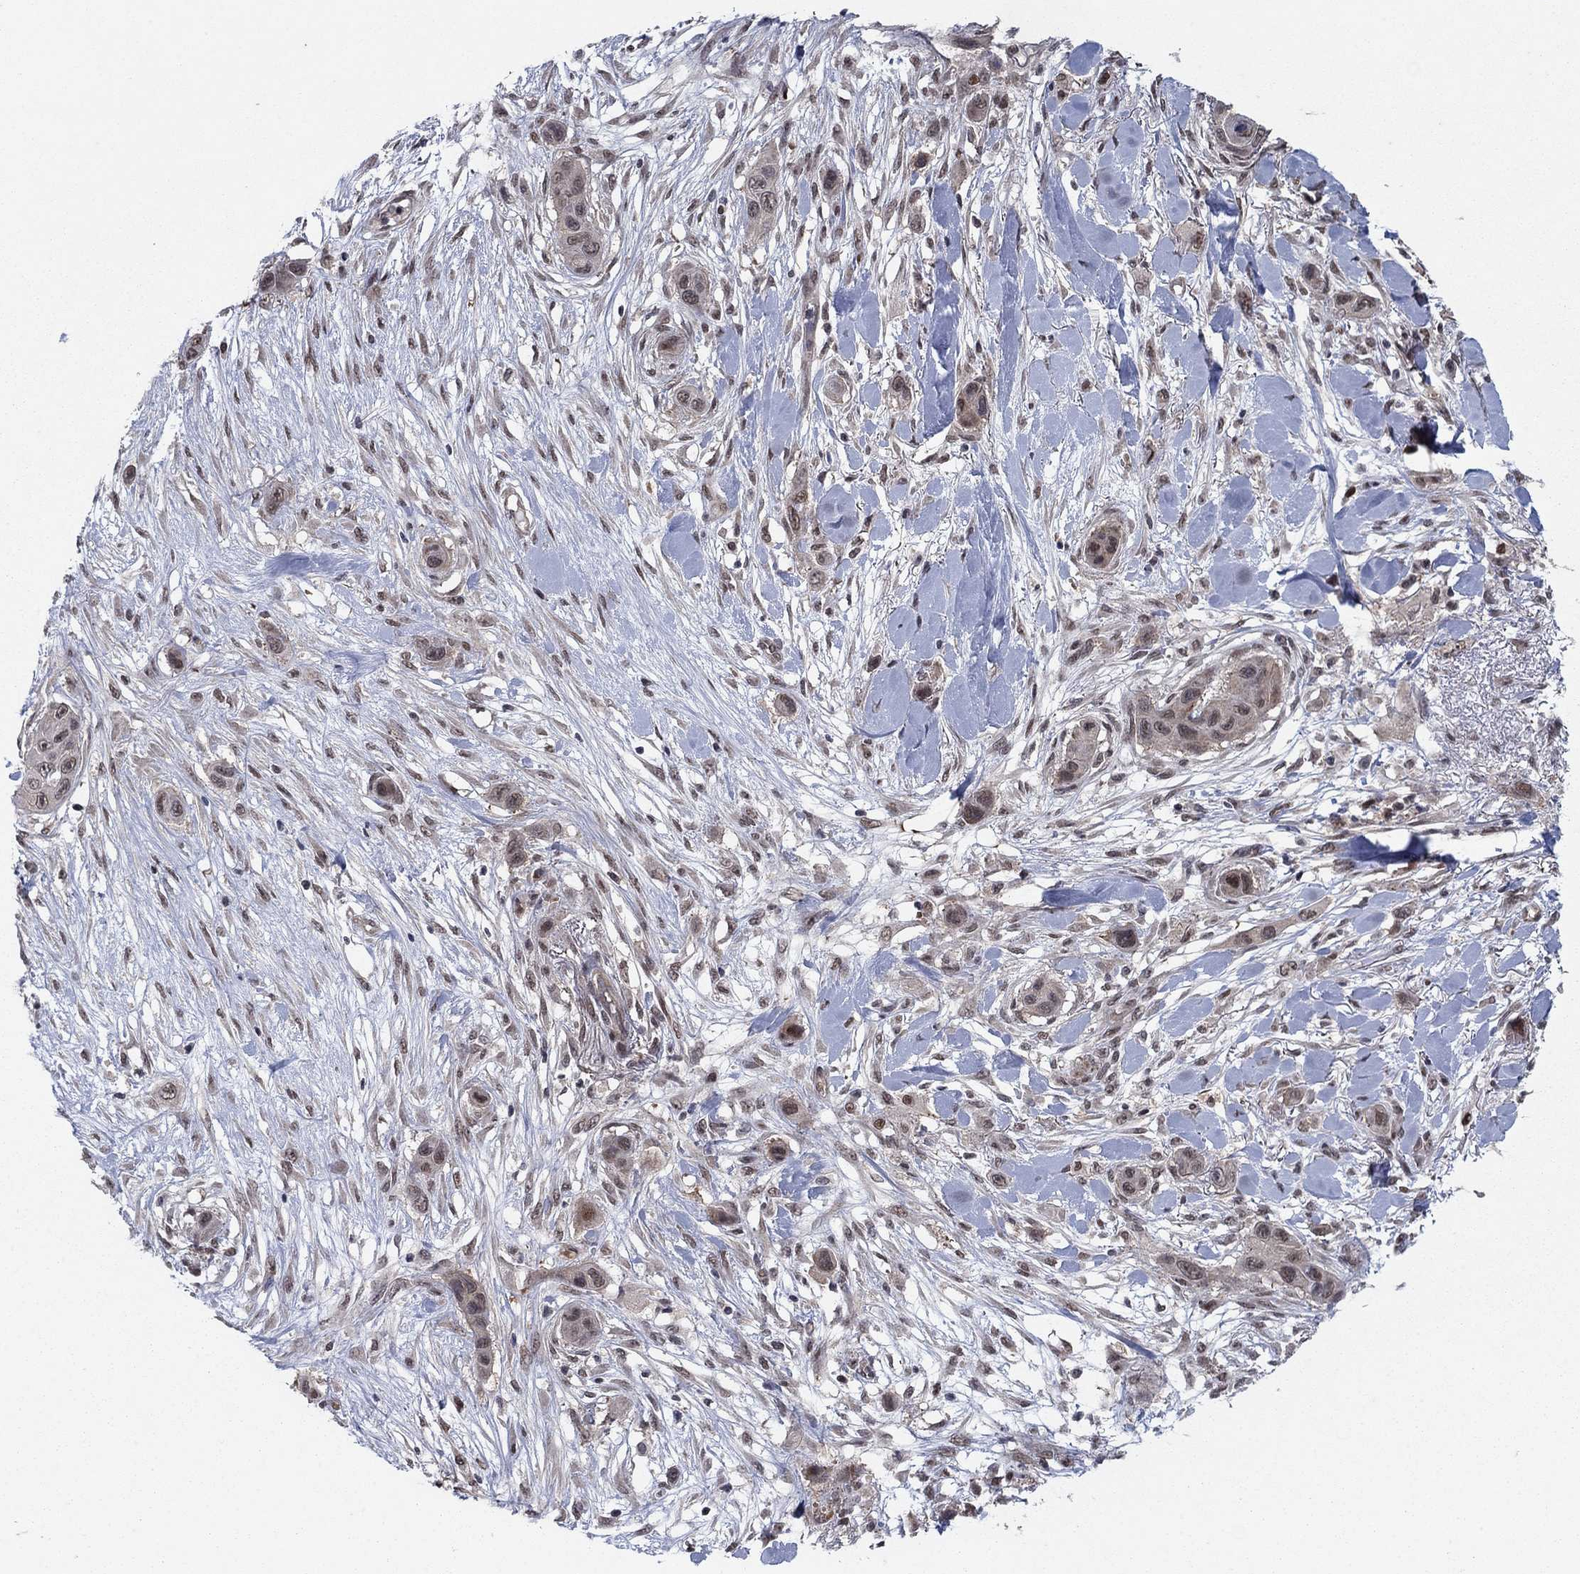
{"staining": {"intensity": "weak", "quantity": "<25%", "location": "nuclear"}, "tissue": "skin cancer", "cell_type": "Tumor cells", "image_type": "cancer", "snomed": [{"axis": "morphology", "description": "Squamous cell carcinoma, NOS"}, {"axis": "topography", "description": "Skin"}], "caption": "DAB (3,3'-diaminobenzidine) immunohistochemical staining of human skin cancer demonstrates no significant staining in tumor cells. (DAB (3,3'-diaminobenzidine) immunohistochemistry (IHC) visualized using brightfield microscopy, high magnification).", "gene": "PSMC1", "patient": {"sex": "male", "age": 79}}